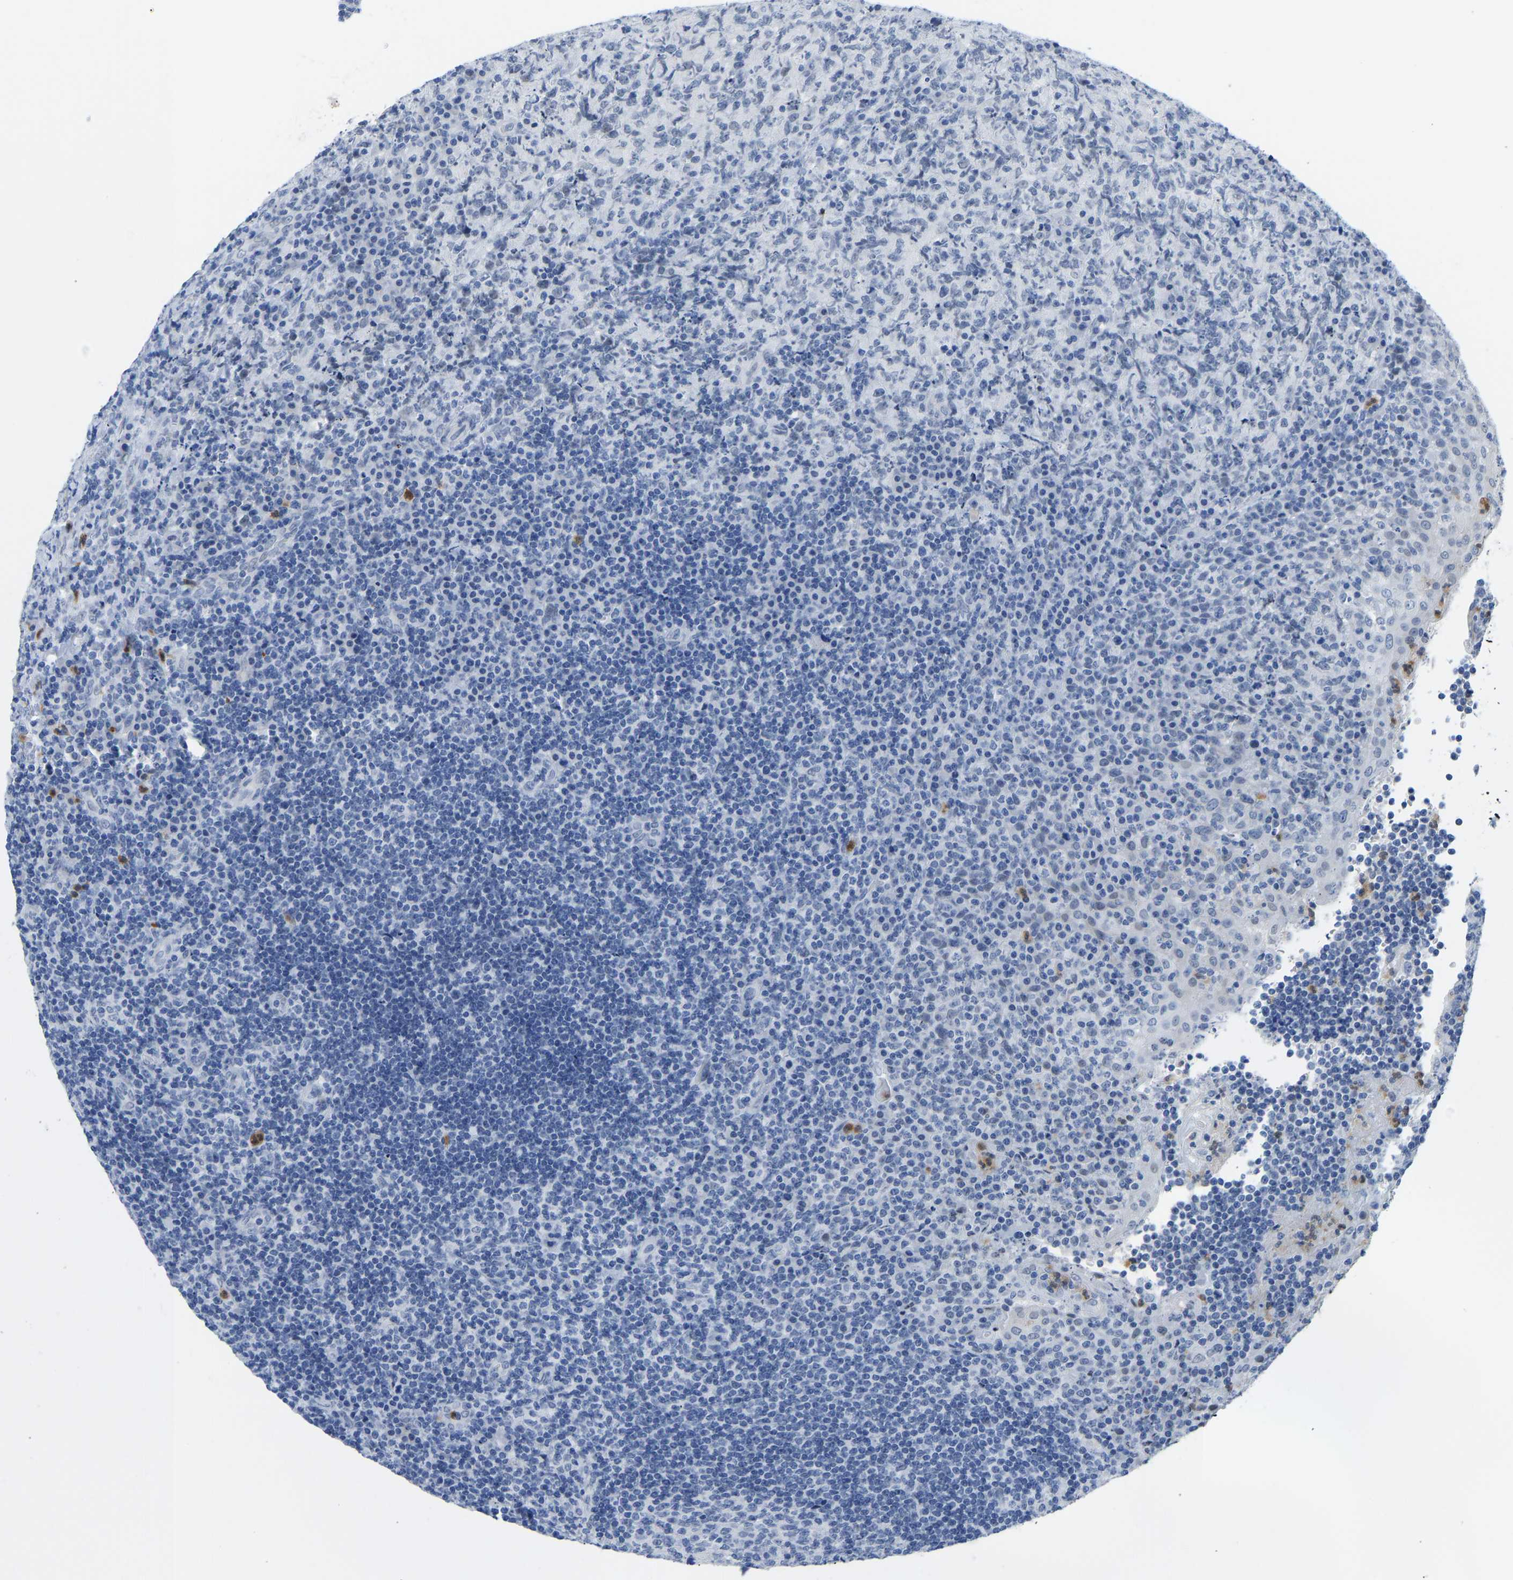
{"staining": {"intensity": "negative", "quantity": "none", "location": "none"}, "tissue": "lymphoma", "cell_type": "Tumor cells", "image_type": "cancer", "snomed": [{"axis": "morphology", "description": "Malignant lymphoma, non-Hodgkin's type, High grade"}, {"axis": "topography", "description": "Tonsil"}], "caption": "Immunohistochemistry of human lymphoma exhibits no staining in tumor cells.", "gene": "TXNDC2", "patient": {"sex": "female", "age": 36}}